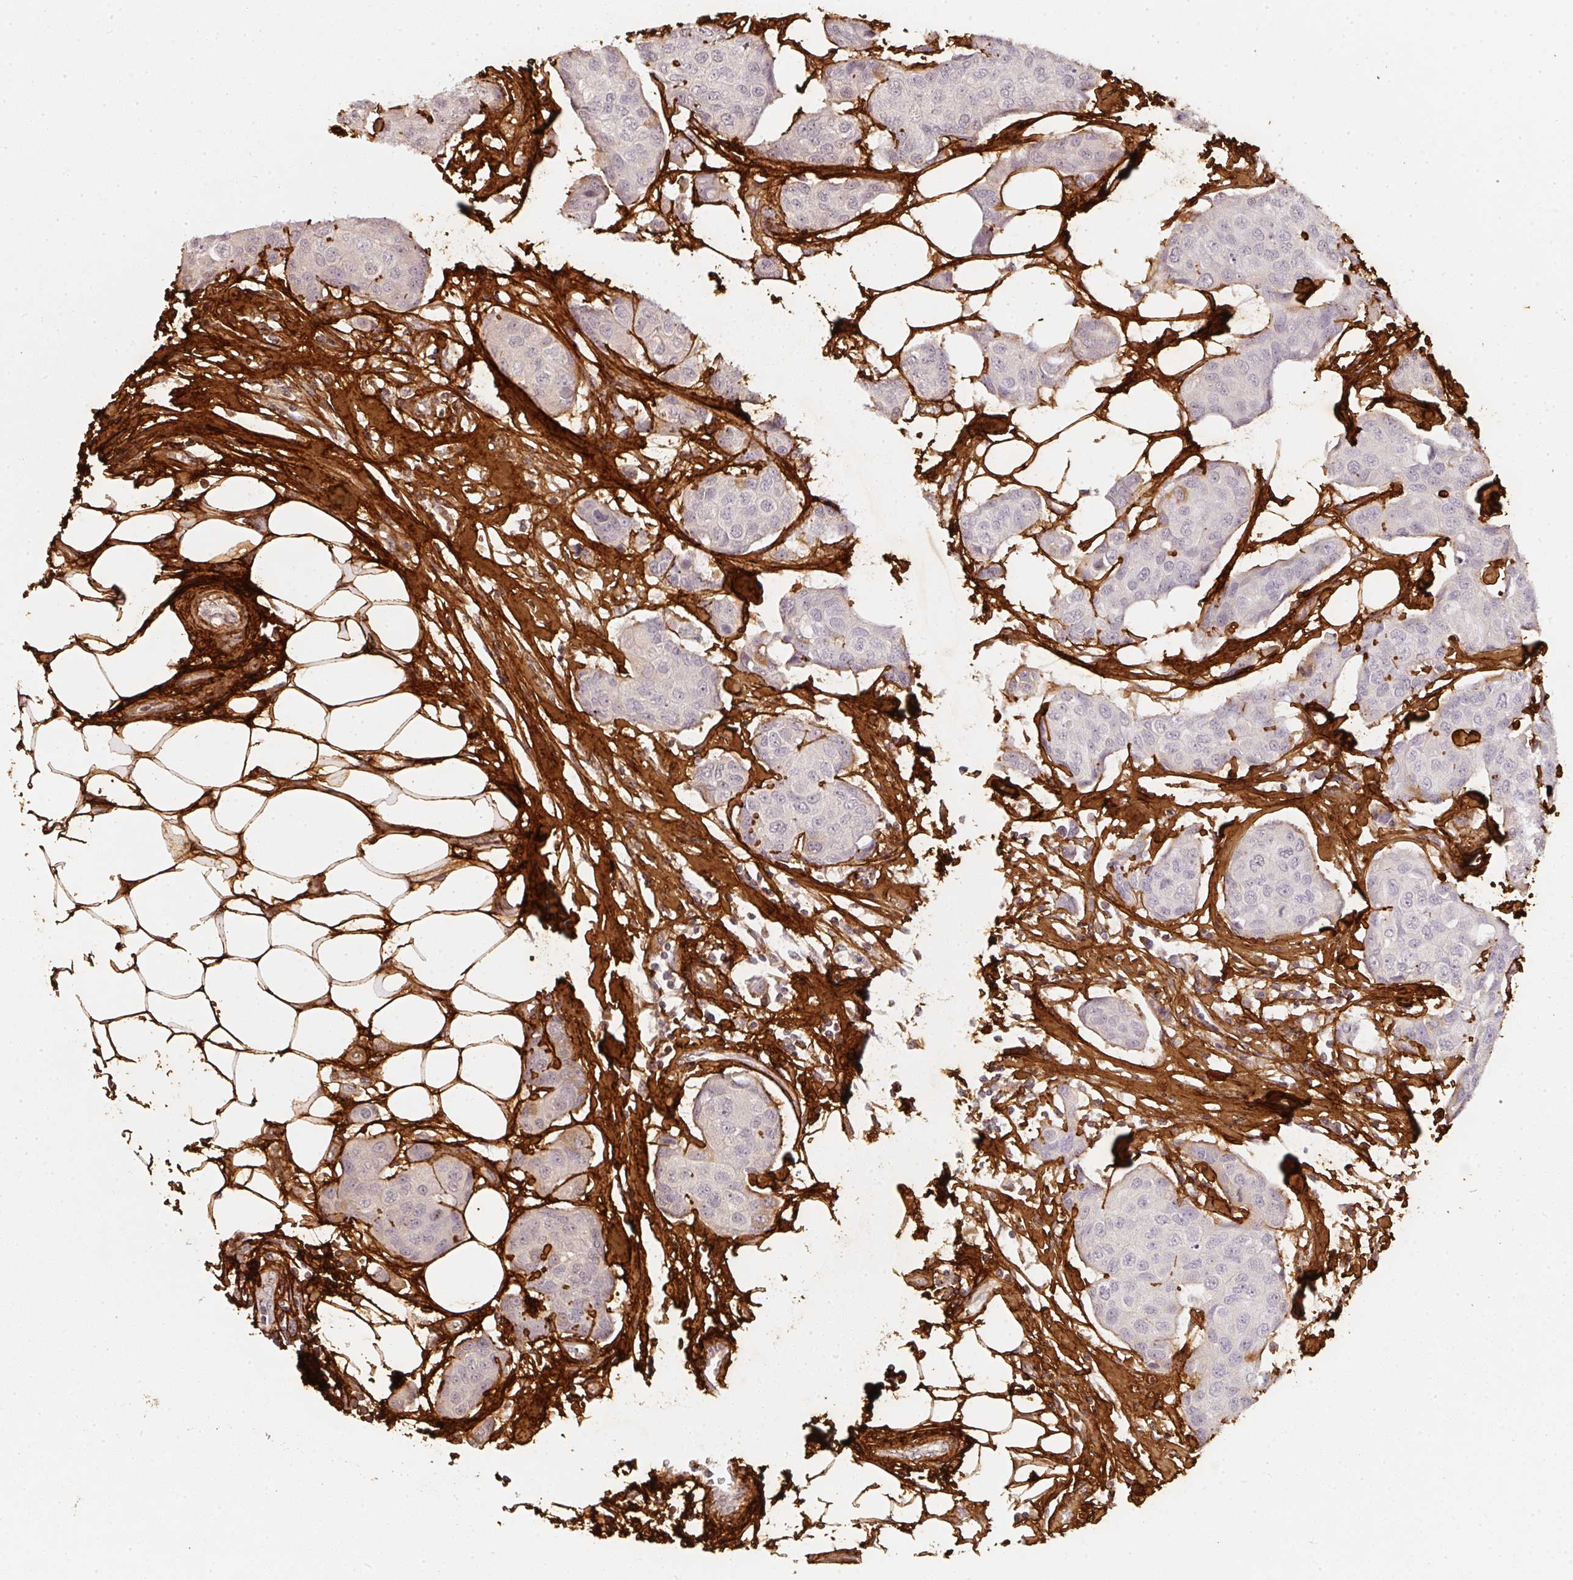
{"staining": {"intensity": "negative", "quantity": "none", "location": "none"}, "tissue": "breast cancer", "cell_type": "Tumor cells", "image_type": "cancer", "snomed": [{"axis": "morphology", "description": "Duct carcinoma"}, {"axis": "topography", "description": "Breast"}, {"axis": "topography", "description": "Lymph node"}], "caption": "Immunohistochemistry of breast cancer exhibits no staining in tumor cells. Nuclei are stained in blue.", "gene": "COL3A1", "patient": {"sex": "female", "age": 80}}